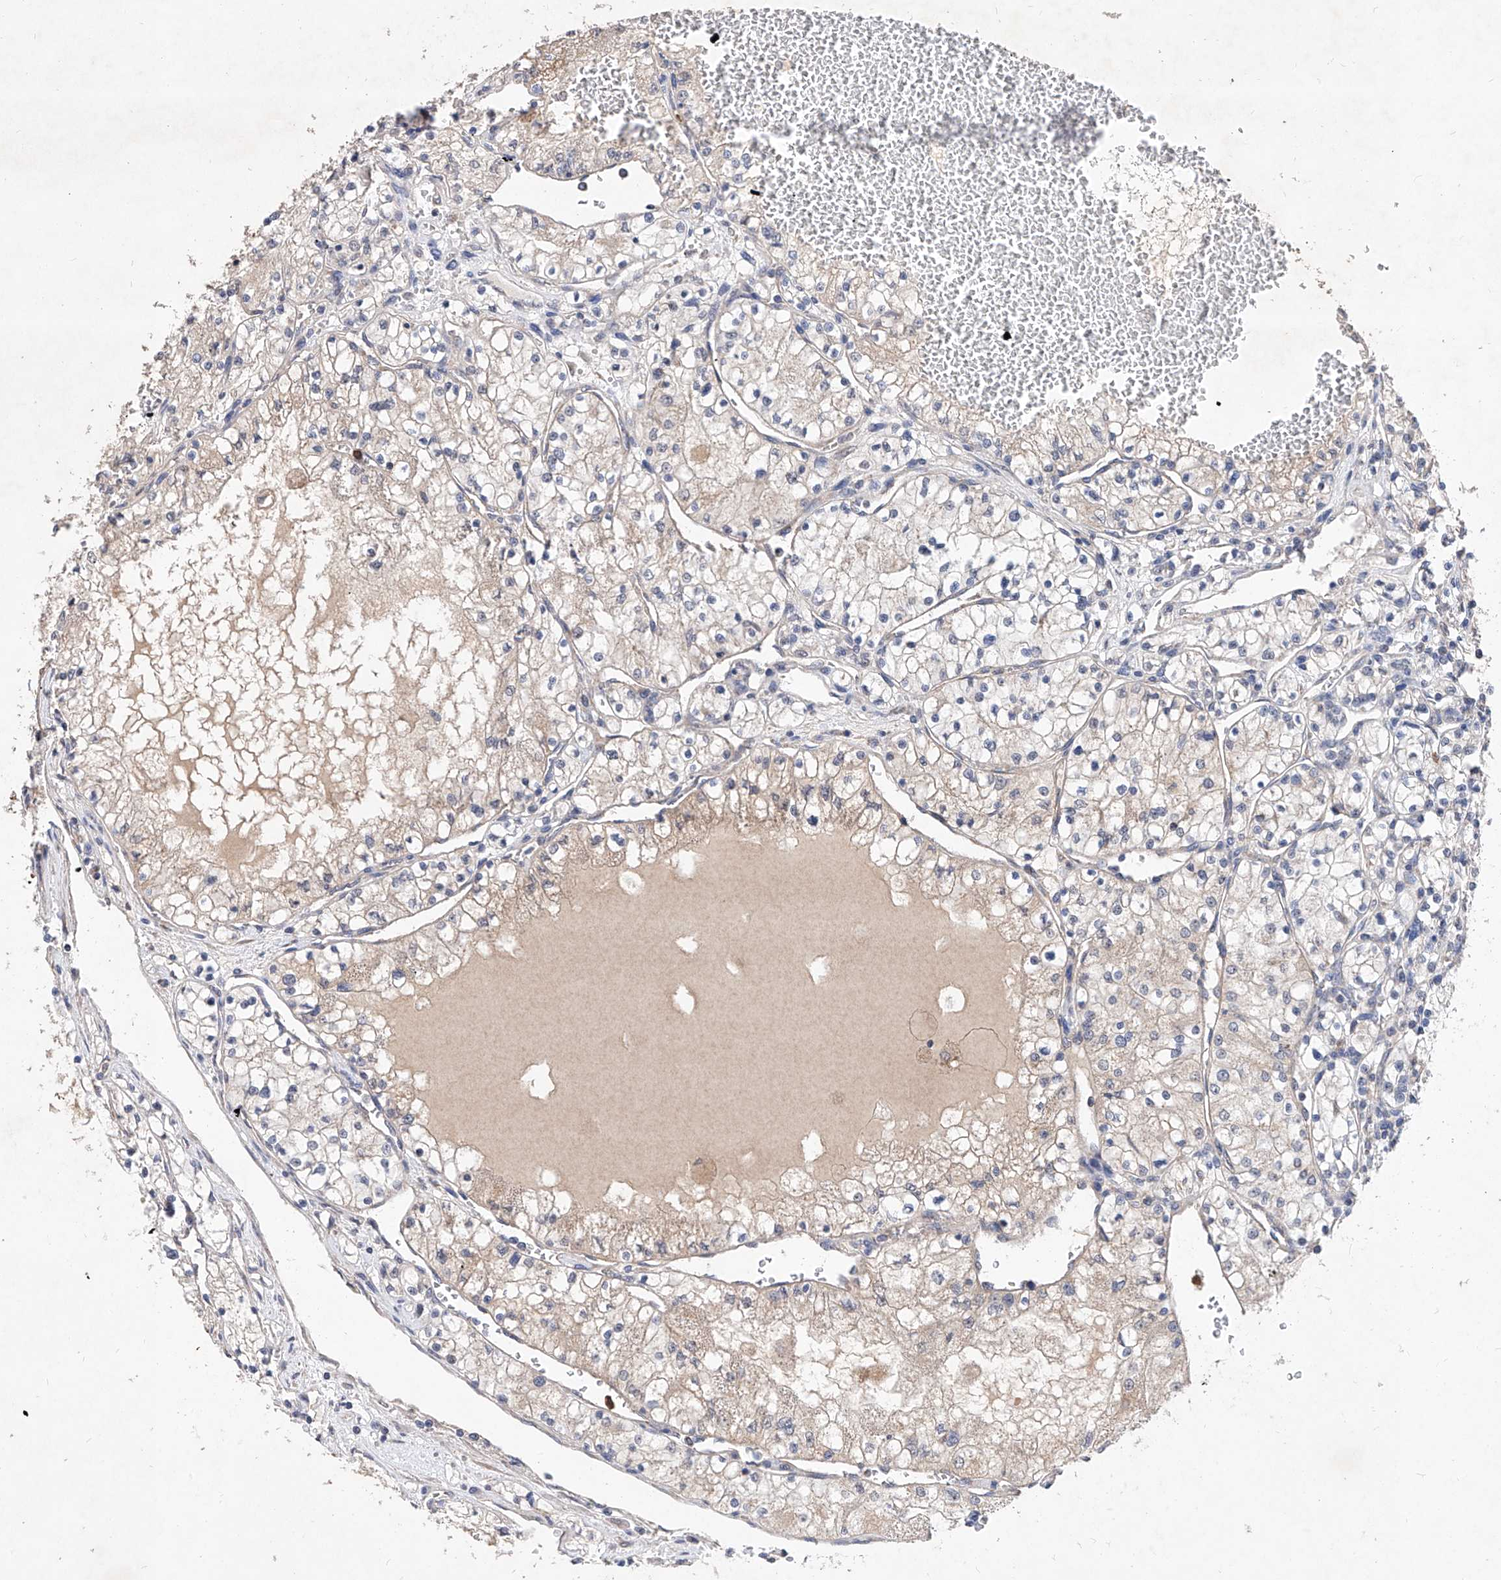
{"staining": {"intensity": "negative", "quantity": "none", "location": "none"}, "tissue": "renal cancer", "cell_type": "Tumor cells", "image_type": "cancer", "snomed": [{"axis": "morphology", "description": "Normal tissue, NOS"}, {"axis": "morphology", "description": "Adenocarcinoma, NOS"}, {"axis": "topography", "description": "Kidney"}], "caption": "Renal adenocarcinoma was stained to show a protein in brown. There is no significant positivity in tumor cells.", "gene": "MFSD4B", "patient": {"sex": "male", "age": 68}}